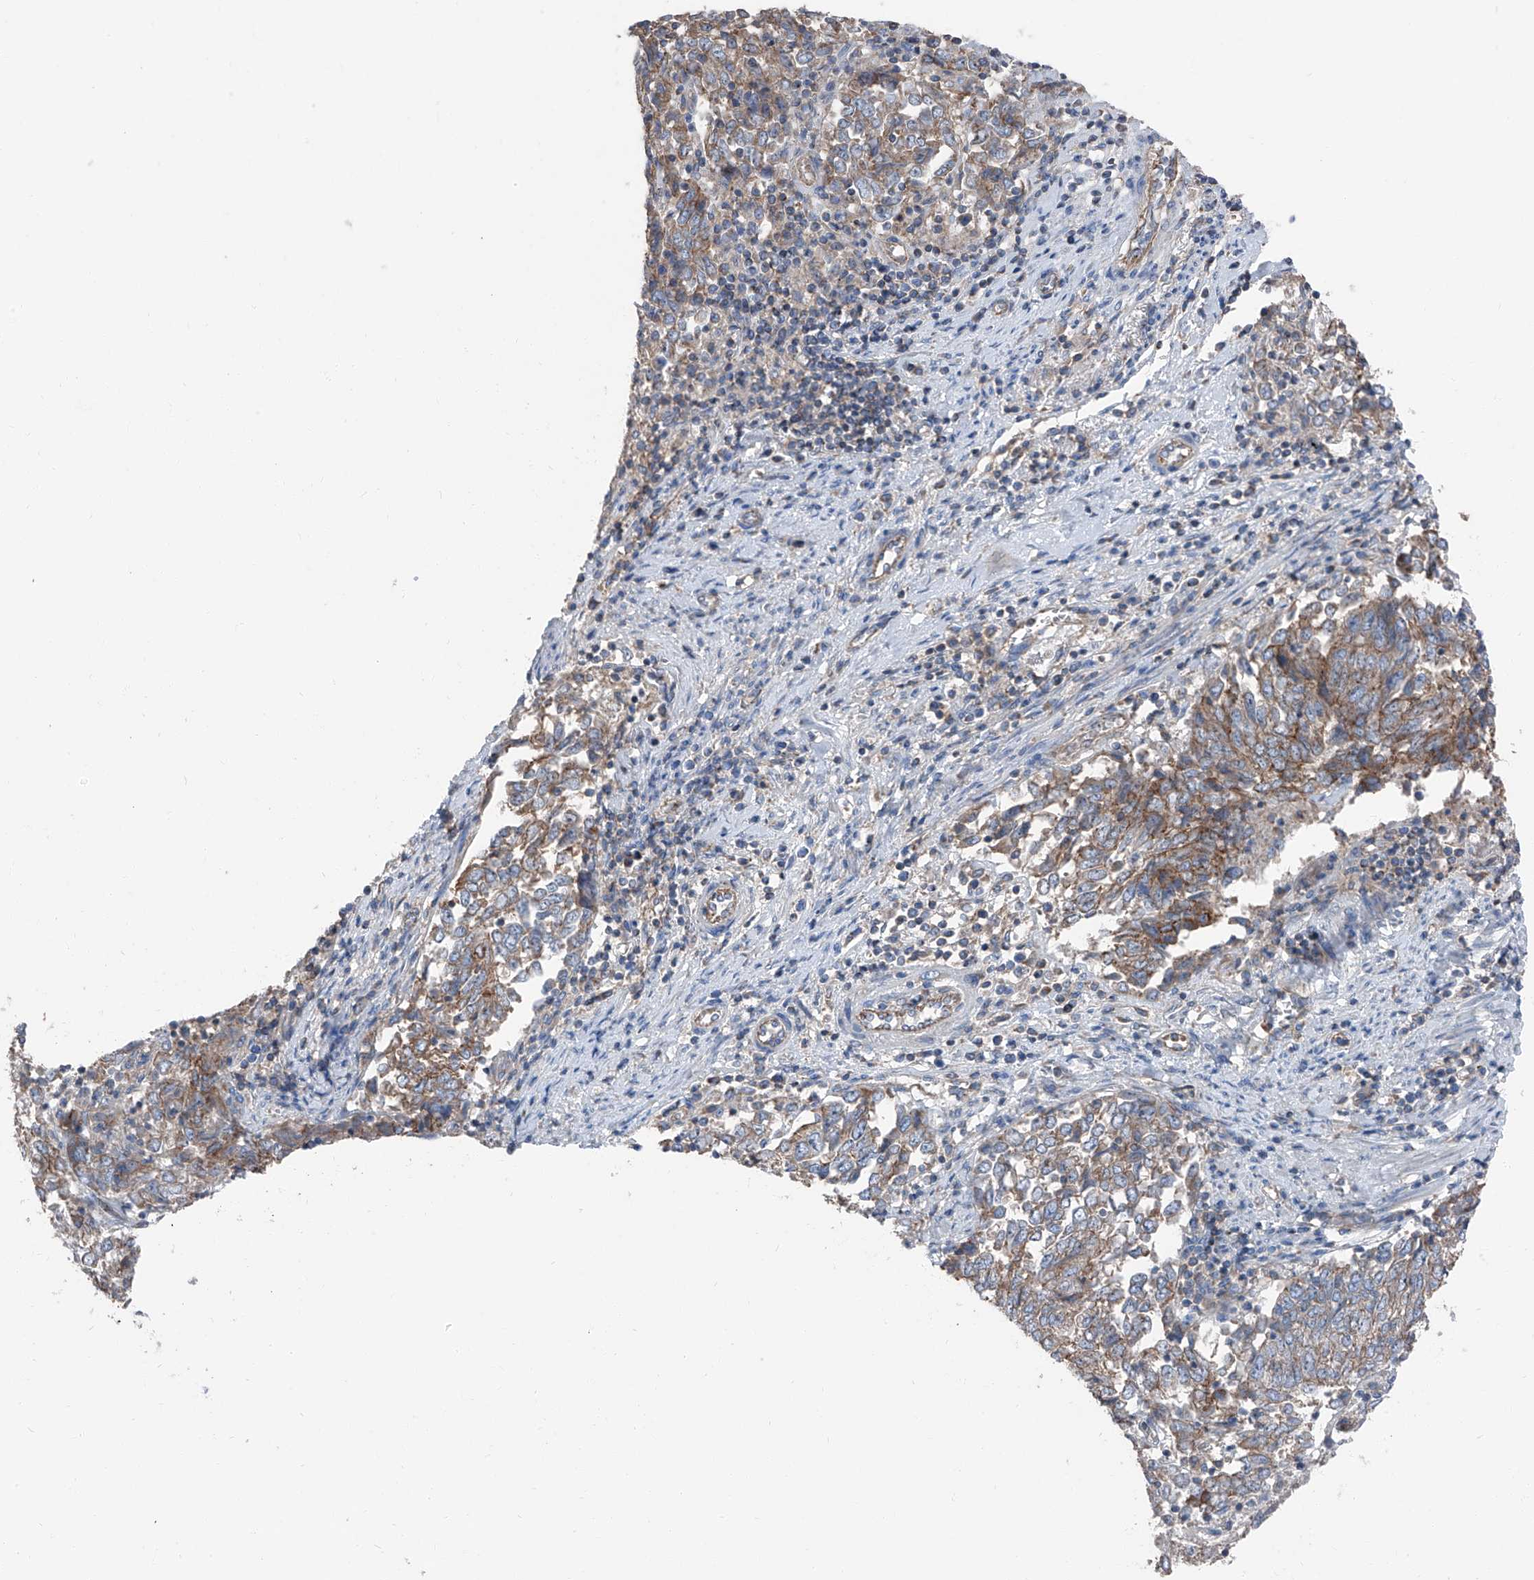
{"staining": {"intensity": "moderate", "quantity": ">75%", "location": "cytoplasmic/membranous"}, "tissue": "endometrial cancer", "cell_type": "Tumor cells", "image_type": "cancer", "snomed": [{"axis": "morphology", "description": "Adenocarcinoma, NOS"}, {"axis": "topography", "description": "Endometrium"}], "caption": "Human endometrial cancer stained for a protein (brown) exhibits moderate cytoplasmic/membranous positive positivity in about >75% of tumor cells.", "gene": "GPR142", "patient": {"sex": "female", "age": 80}}